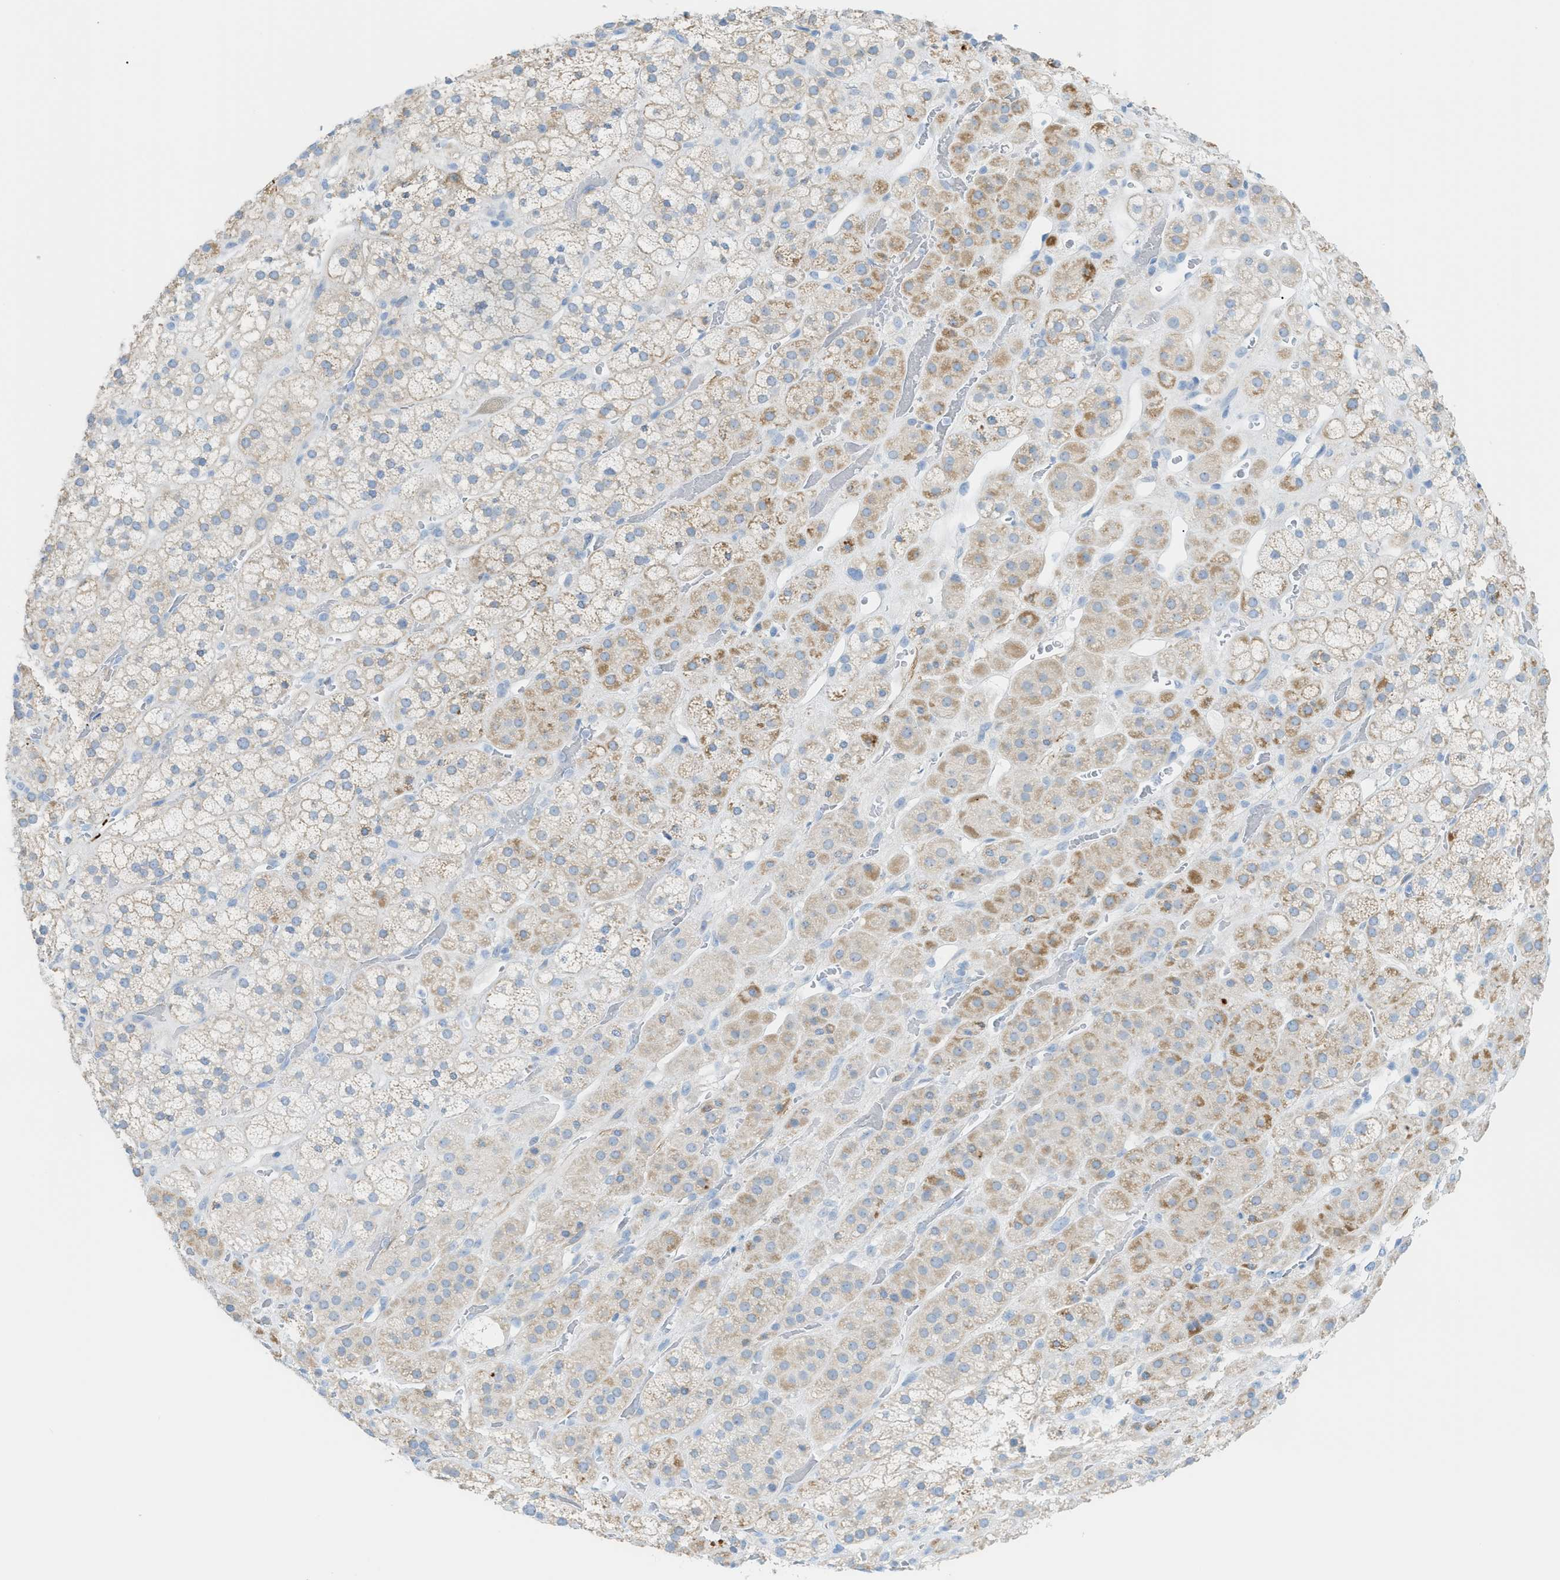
{"staining": {"intensity": "moderate", "quantity": "<25%", "location": "cytoplasmic/membranous"}, "tissue": "adrenal gland", "cell_type": "Glandular cells", "image_type": "normal", "snomed": [{"axis": "morphology", "description": "Normal tissue, NOS"}, {"axis": "topography", "description": "Adrenal gland"}], "caption": "The photomicrograph exhibits a brown stain indicating the presence of a protein in the cytoplasmic/membranous of glandular cells in adrenal gland.", "gene": "MYH11", "patient": {"sex": "male", "age": 56}}